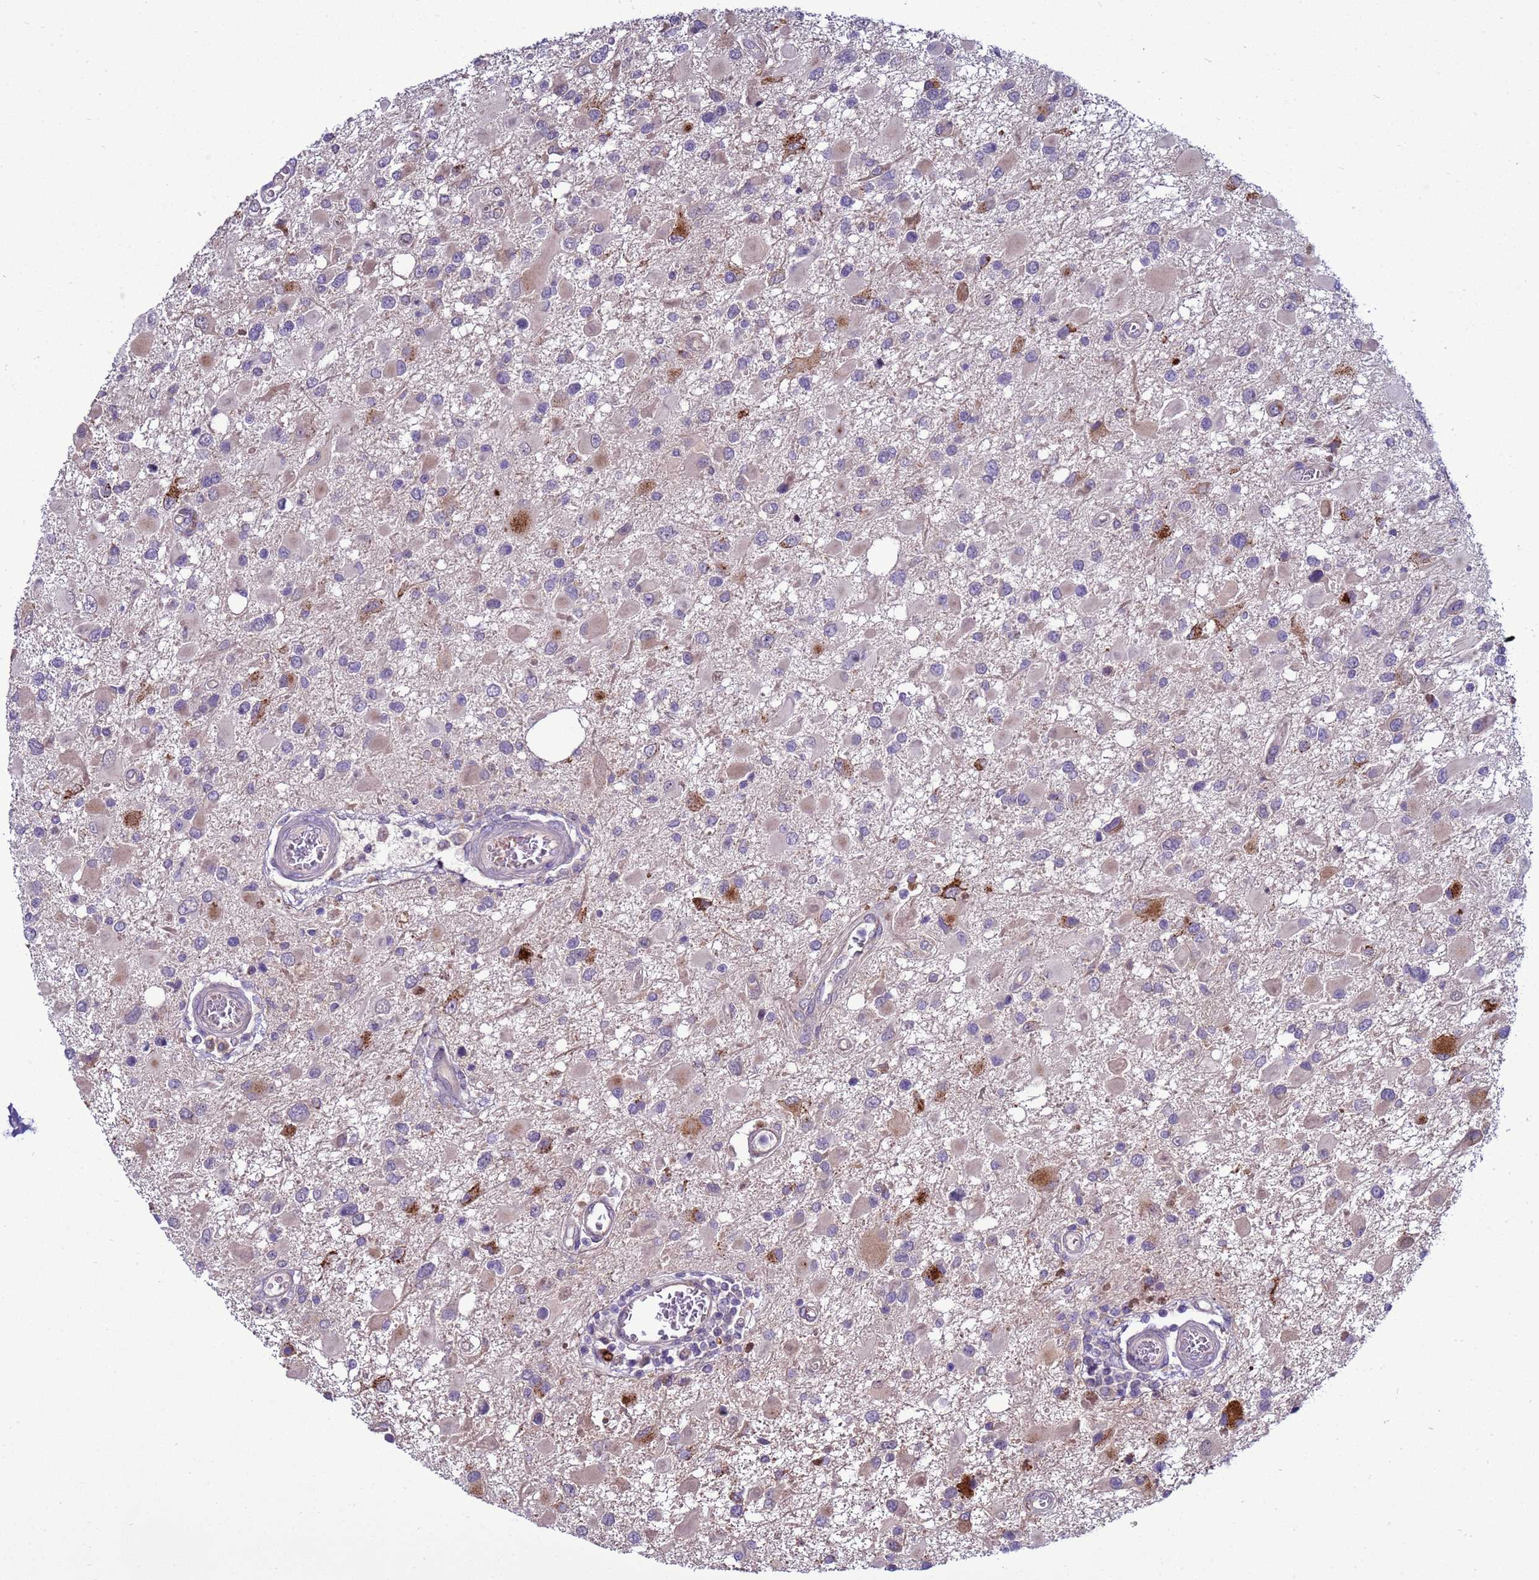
{"staining": {"intensity": "strong", "quantity": "<25%", "location": "cytoplasmic/membranous"}, "tissue": "glioma", "cell_type": "Tumor cells", "image_type": "cancer", "snomed": [{"axis": "morphology", "description": "Glioma, malignant, High grade"}, {"axis": "topography", "description": "Brain"}], "caption": "About <25% of tumor cells in malignant high-grade glioma display strong cytoplasmic/membranous protein positivity as visualized by brown immunohistochemical staining.", "gene": "NAT2", "patient": {"sex": "male", "age": 53}}